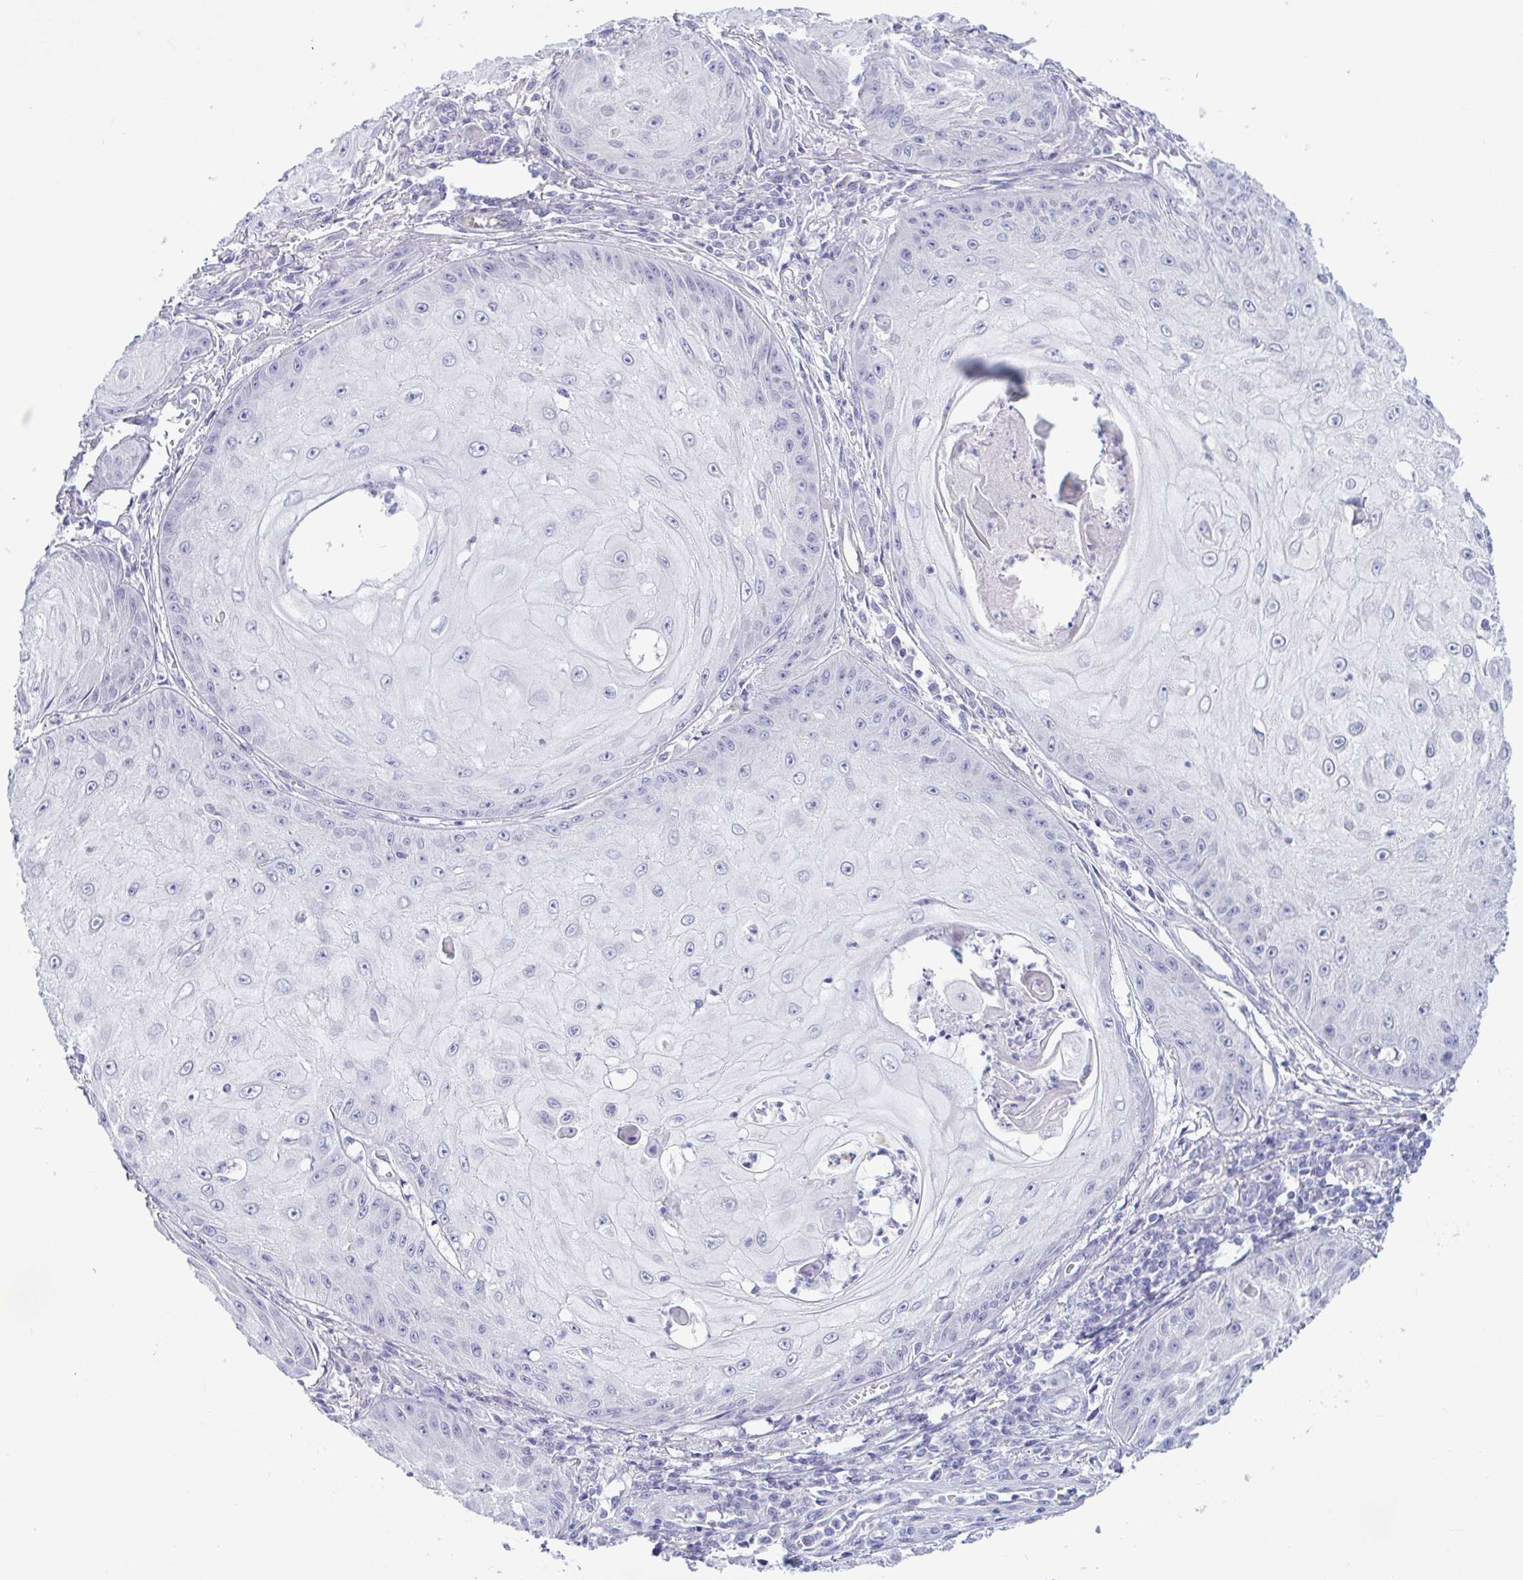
{"staining": {"intensity": "negative", "quantity": "none", "location": "none"}, "tissue": "skin cancer", "cell_type": "Tumor cells", "image_type": "cancer", "snomed": [{"axis": "morphology", "description": "Squamous cell carcinoma, NOS"}, {"axis": "topography", "description": "Skin"}], "caption": "Immunohistochemistry (IHC) of human skin cancer (squamous cell carcinoma) exhibits no expression in tumor cells. Brightfield microscopy of immunohistochemistry stained with DAB (brown) and hematoxylin (blue), captured at high magnification.", "gene": "TNNI2", "patient": {"sex": "male", "age": 70}}